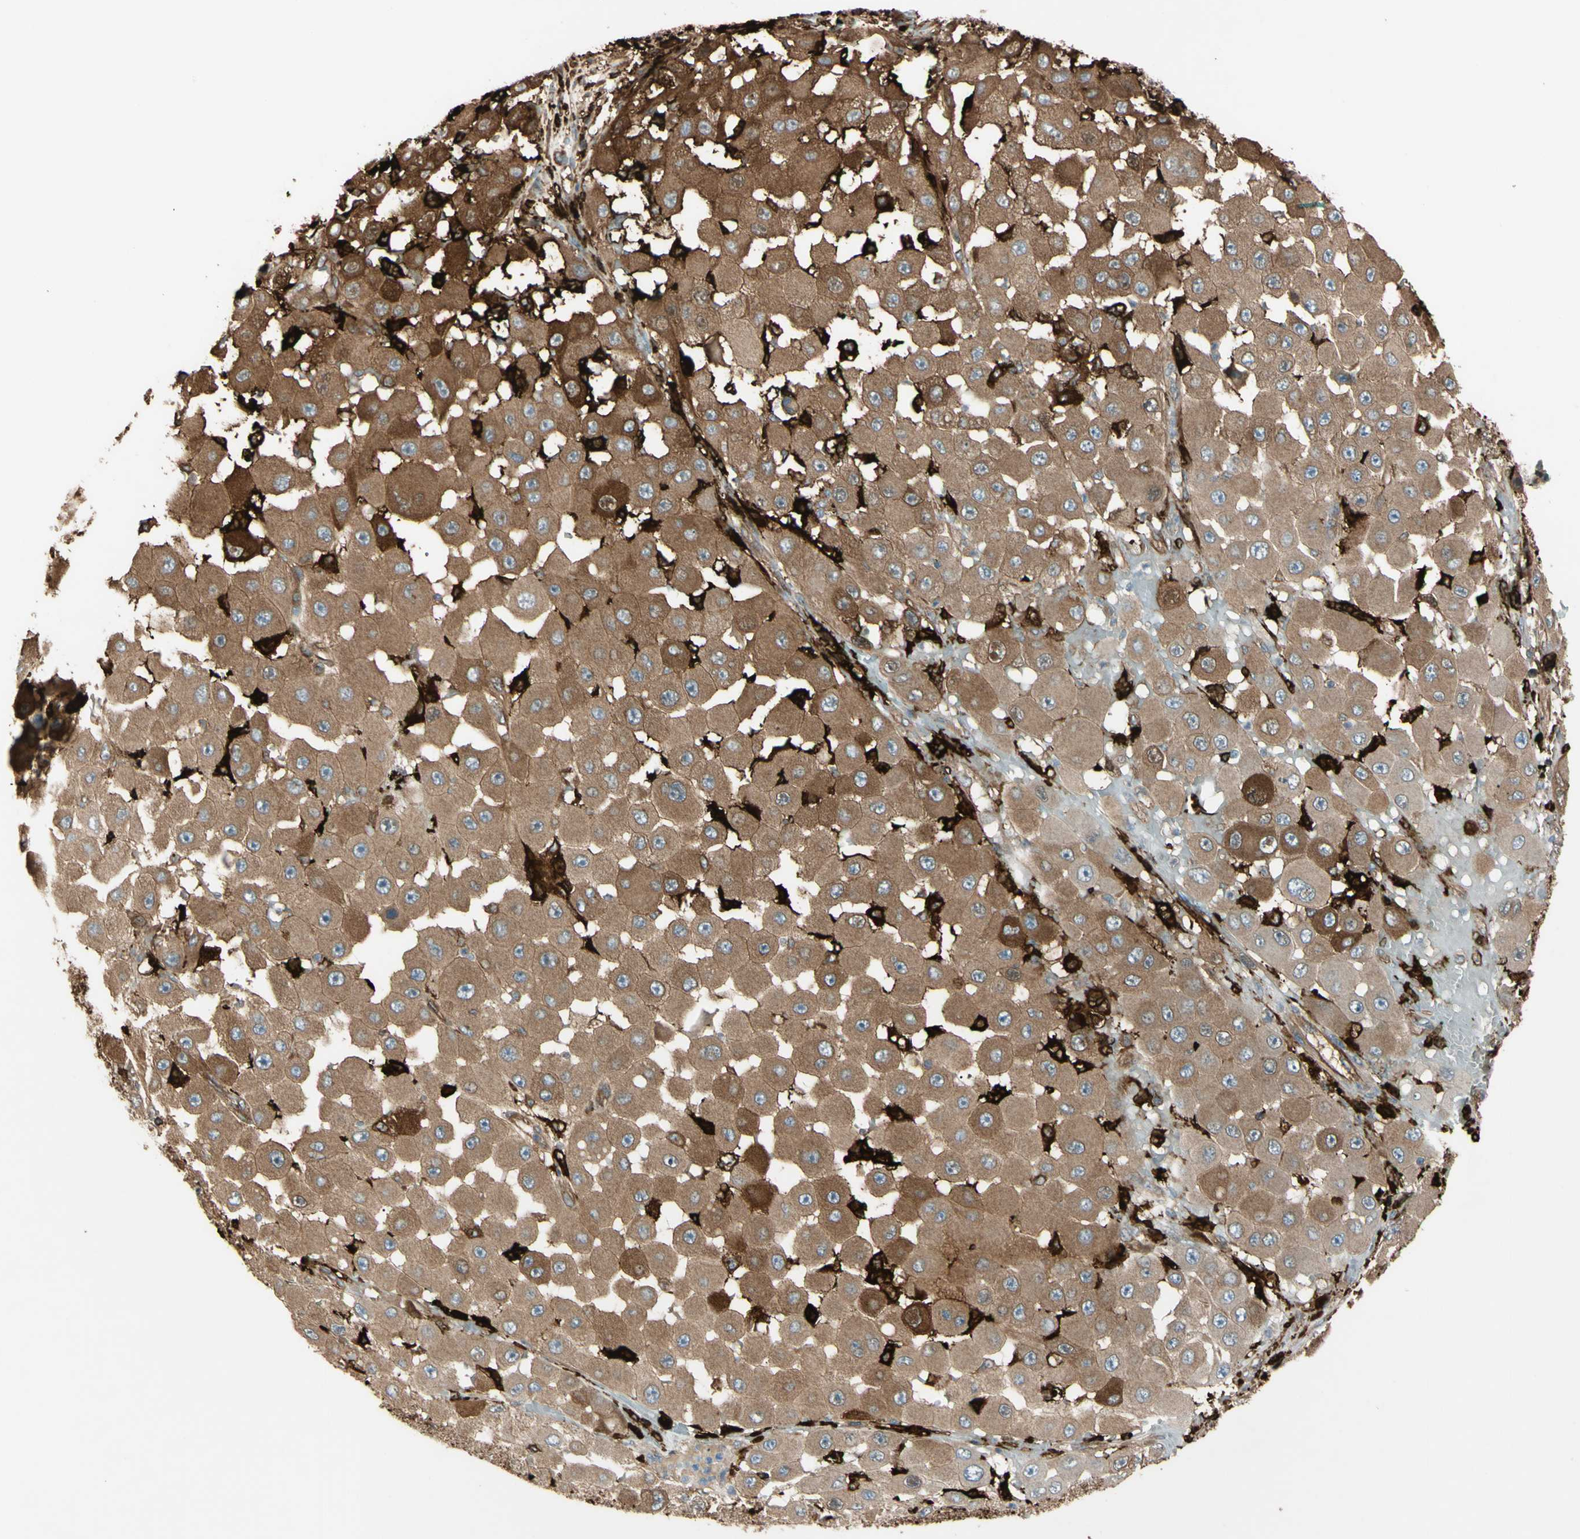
{"staining": {"intensity": "moderate", "quantity": ">75%", "location": "cytoplasmic/membranous"}, "tissue": "melanoma", "cell_type": "Tumor cells", "image_type": "cancer", "snomed": [{"axis": "morphology", "description": "Malignant melanoma, NOS"}, {"axis": "topography", "description": "Skin"}], "caption": "Protein analysis of melanoma tissue displays moderate cytoplasmic/membranous positivity in approximately >75% of tumor cells.", "gene": "PTPN12", "patient": {"sex": "female", "age": 81}}